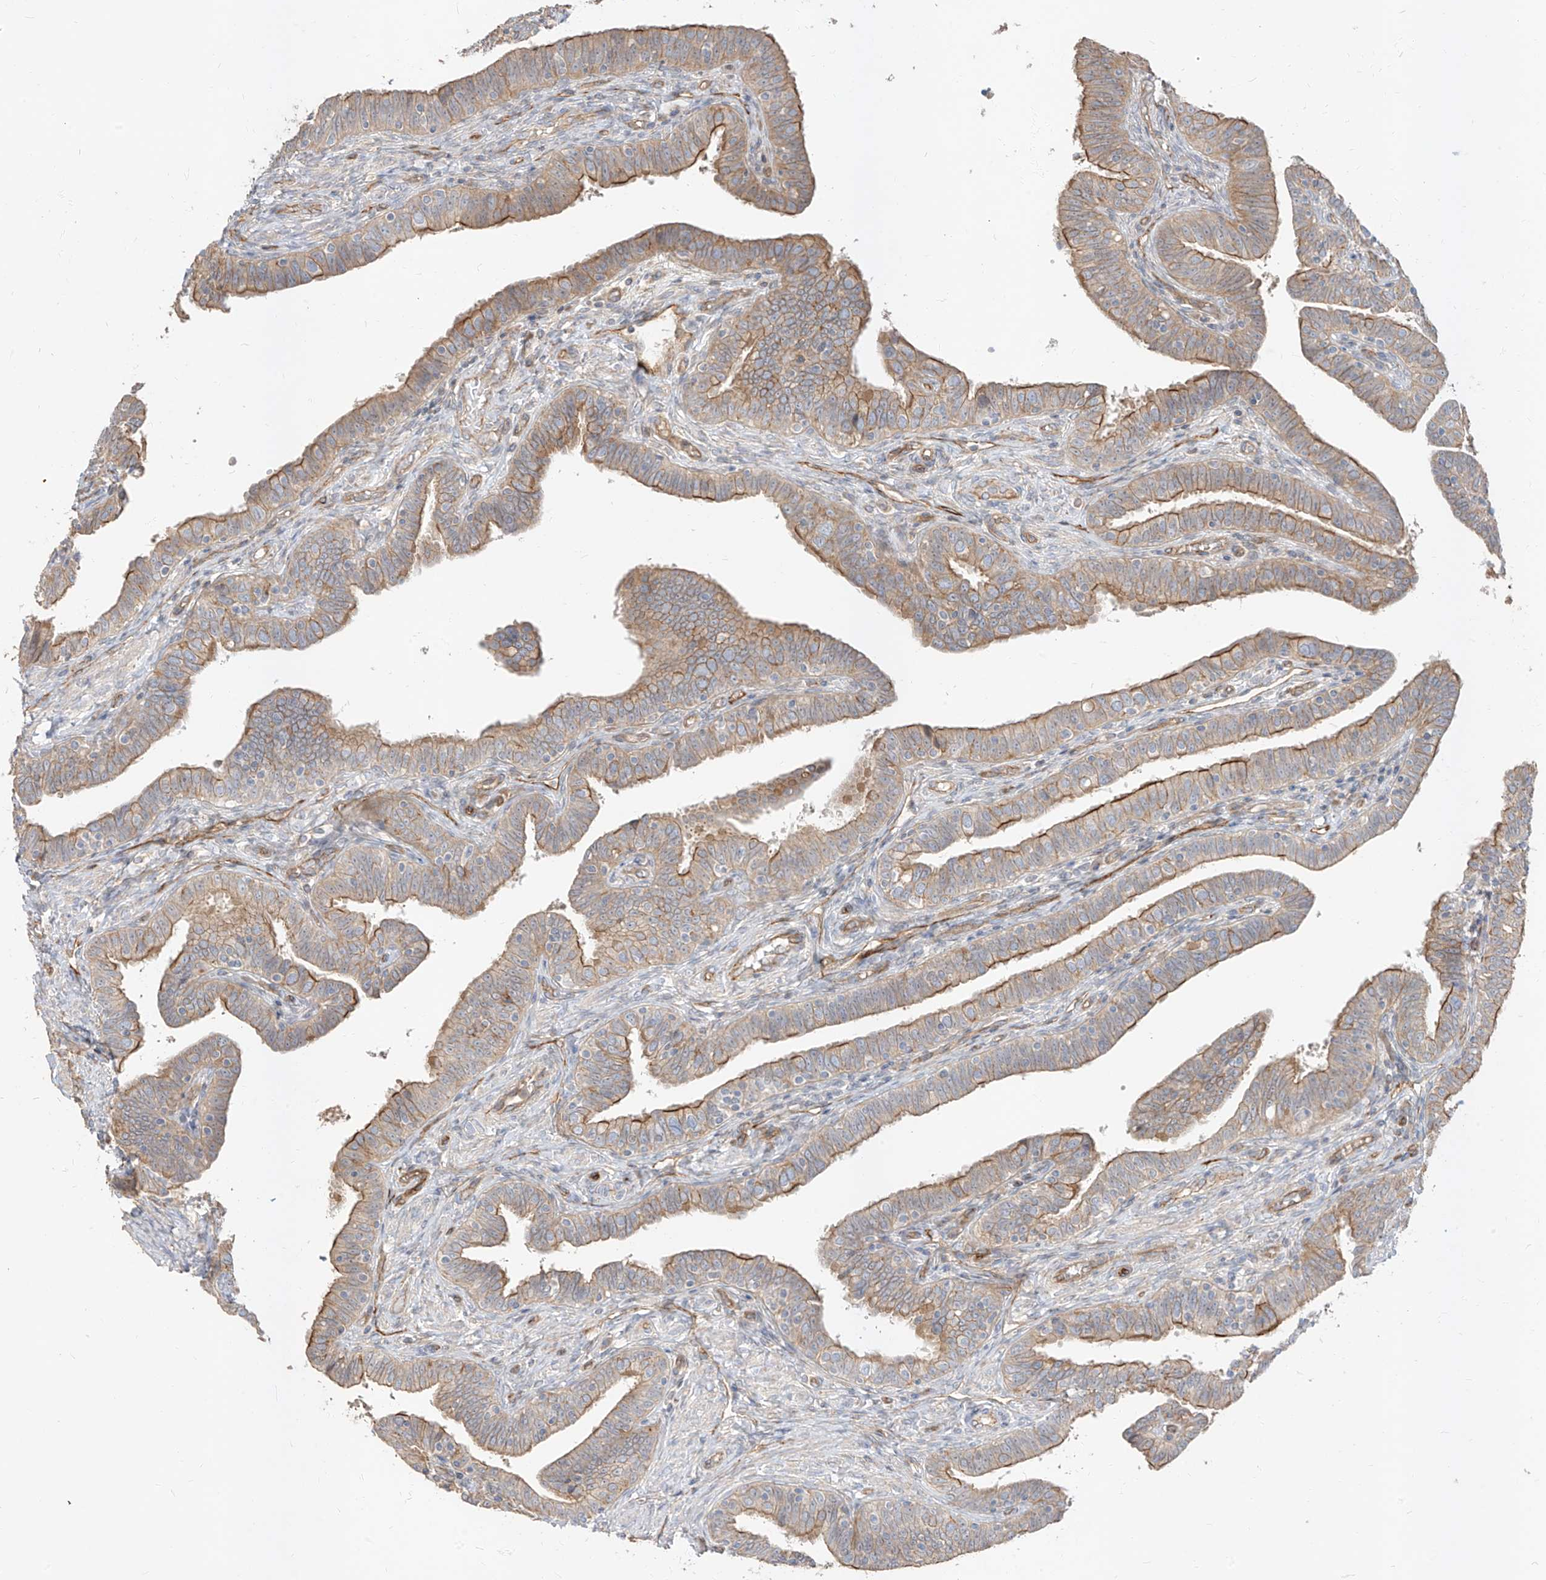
{"staining": {"intensity": "moderate", "quantity": "25%-75%", "location": "cytoplasmic/membranous"}, "tissue": "fallopian tube", "cell_type": "Glandular cells", "image_type": "normal", "snomed": [{"axis": "morphology", "description": "Normal tissue, NOS"}, {"axis": "topography", "description": "Fallopian tube"}], "caption": "A high-resolution micrograph shows IHC staining of normal fallopian tube, which shows moderate cytoplasmic/membranous expression in about 25%-75% of glandular cells. The staining was performed using DAB to visualize the protein expression in brown, while the nuclei were stained in blue with hematoxylin (Magnification: 20x).", "gene": "EPHX4", "patient": {"sex": "female", "age": 39}}